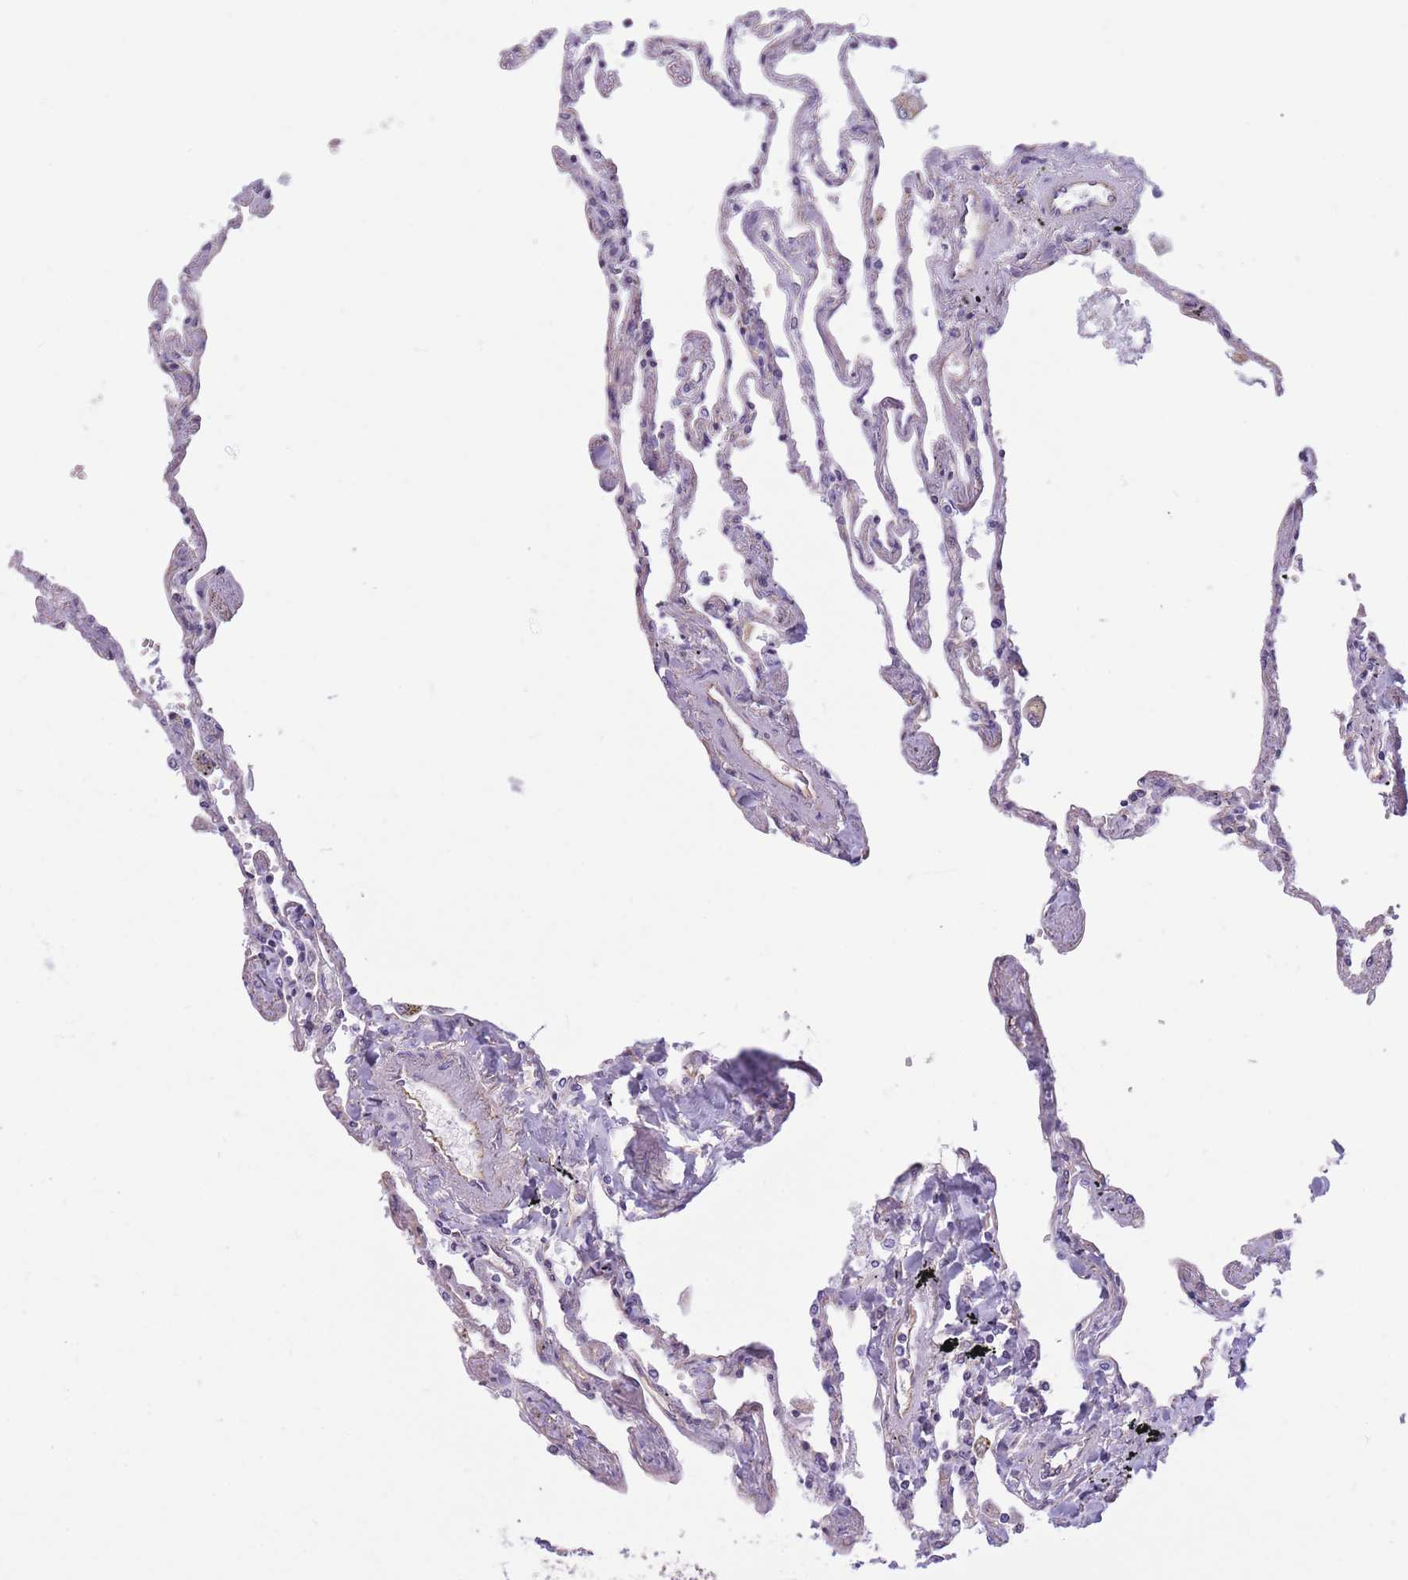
{"staining": {"intensity": "negative", "quantity": "none", "location": "none"}, "tissue": "lung", "cell_type": "Alveolar cells", "image_type": "normal", "snomed": [{"axis": "morphology", "description": "Normal tissue, NOS"}, {"axis": "topography", "description": "Lung"}], "caption": "An IHC photomicrograph of benign lung is shown. There is no staining in alveolar cells of lung.", "gene": "ADD1", "patient": {"sex": "female", "age": 67}}